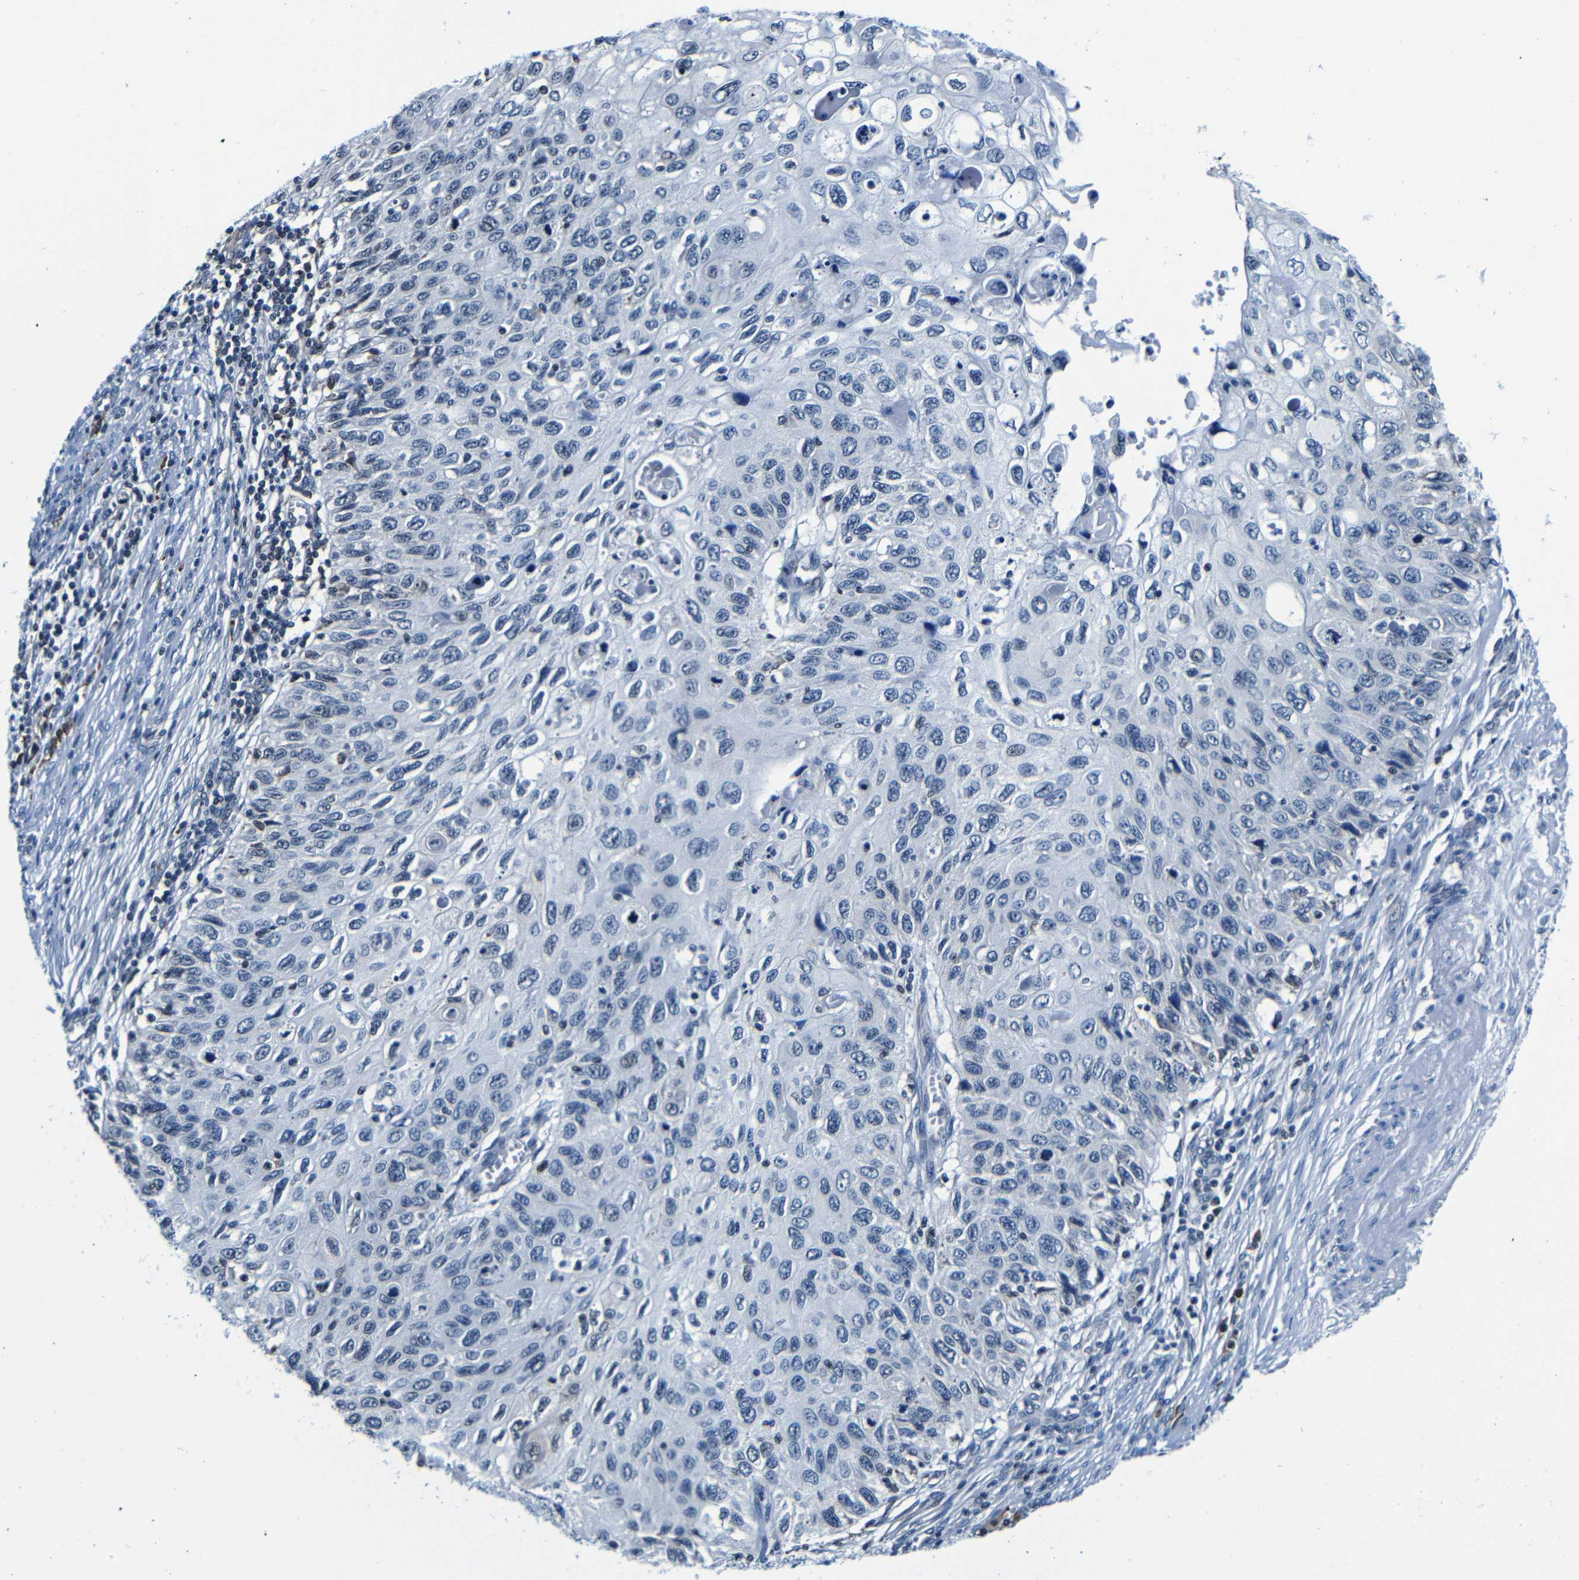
{"staining": {"intensity": "negative", "quantity": "none", "location": "none"}, "tissue": "cervical cancer", "cell_type": "Tumor cells", "image_type": "cancer", "snomed": [{"axis": "morphology", "description": "Squamous cell carcinoma, NOS"}, {"axis": "topography", "description": "Cervix"}], "caption": "Immunohistochemical staining of squamous cell carcinoma (cervical) reveals no significant expression in tumor cells.", "gene": "NCBP3", "patient": {"sex": "female", "age": 70}}